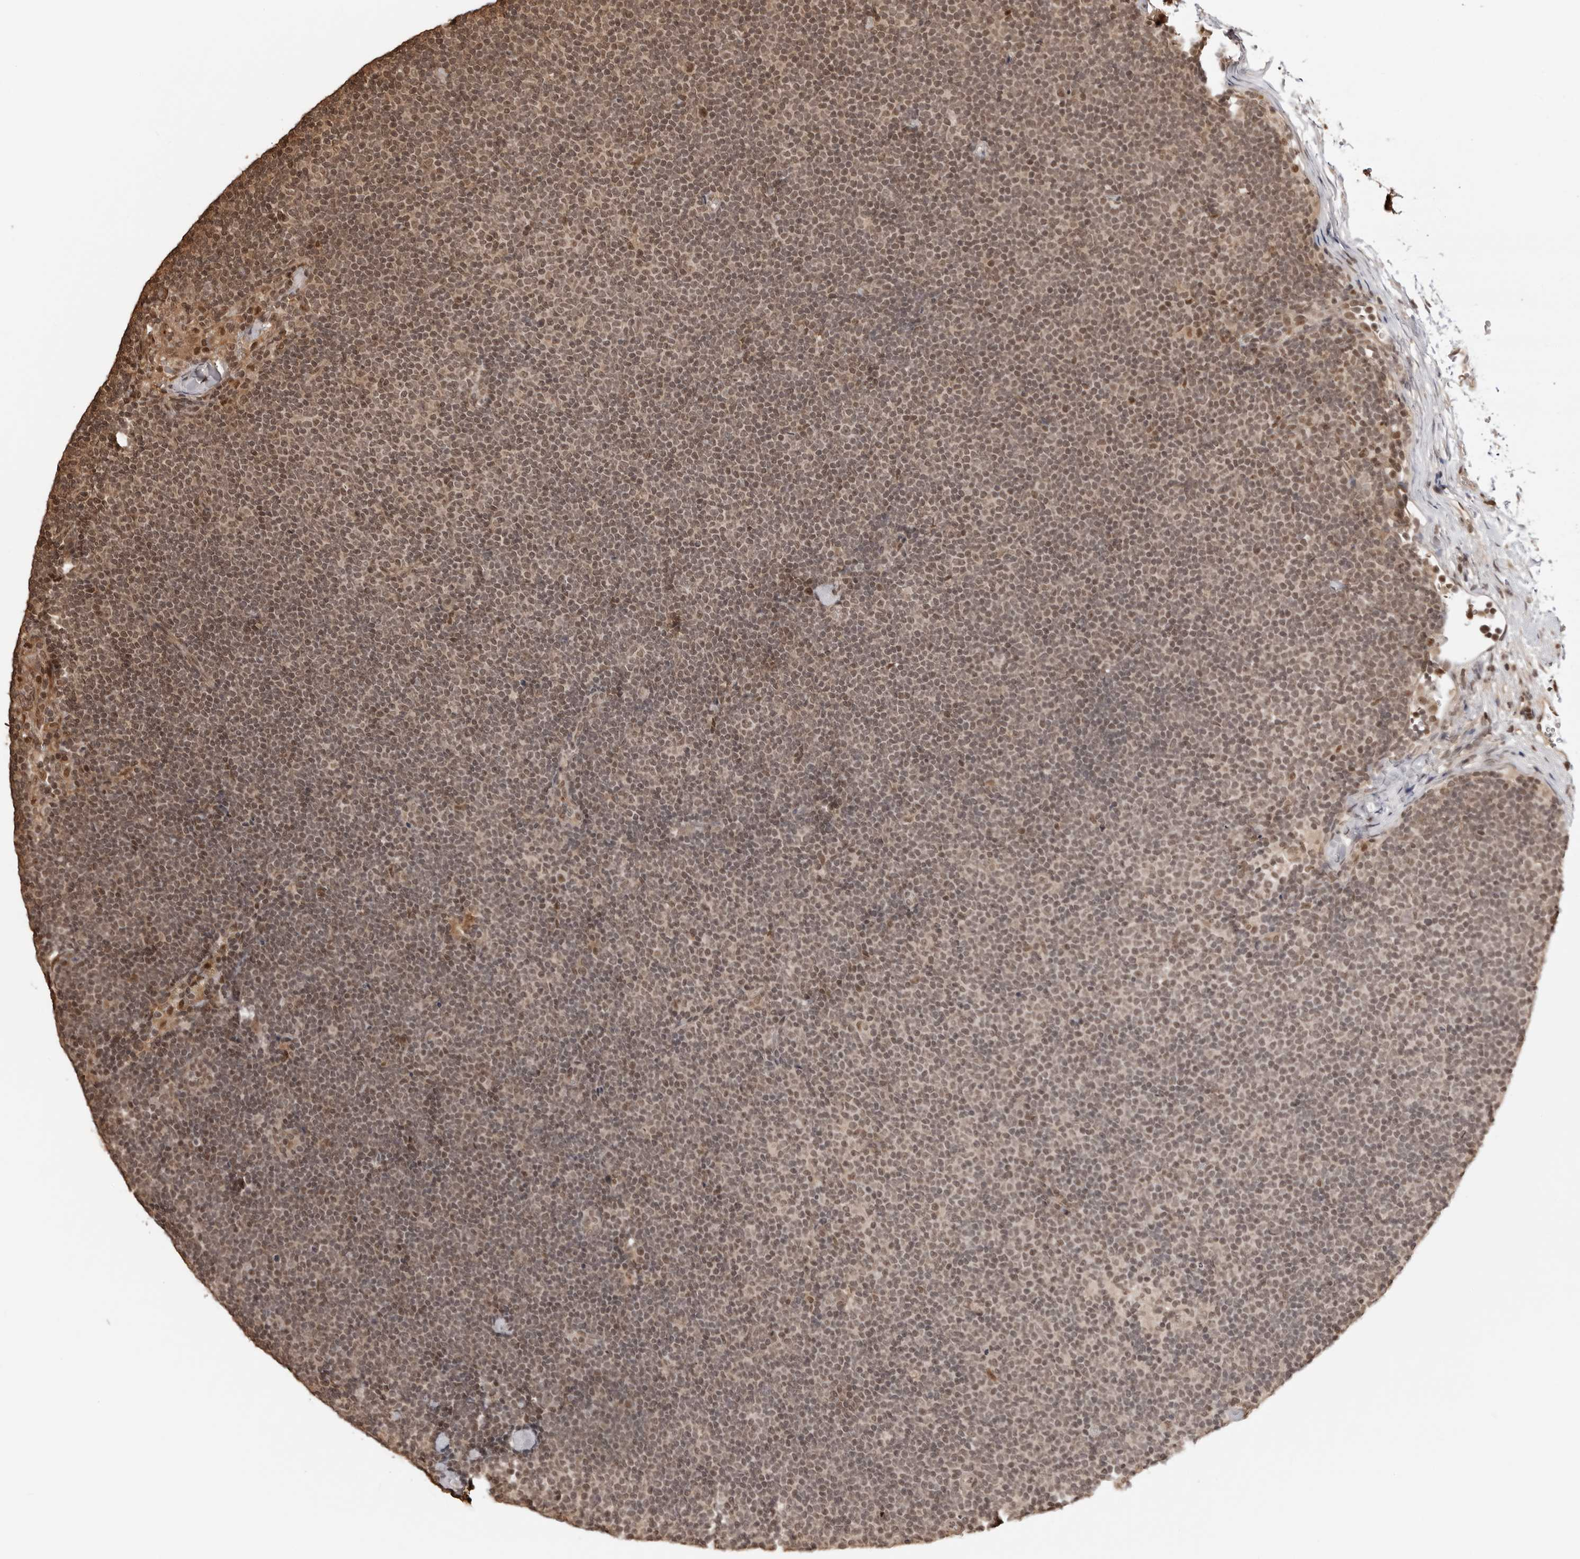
{"staining": {"intensity": "moderate", "quantity": ">75%", "location": "nuclear"}, "tissue": "lymphoma", "cell_type": "Tumor cells", "image_type": "cancer", "snomed": [{"axis": "morphology", "description": "Malignant lymphoma, non-Hodgkin's type, Low grade"}, {"axis": "topography", "description": "Lymph node"}], "caption": "IHC photomicrograph of neoplastic tissue: human lymphoma stained using immunohistochemistry (IHC) displays medium levels of moderate protein expression localized specifically in the nuclear of tumor cells, appearing as a nuclear brown color.", "gene": "SDE2", "patient": {"sex": "female", "age": 53}}